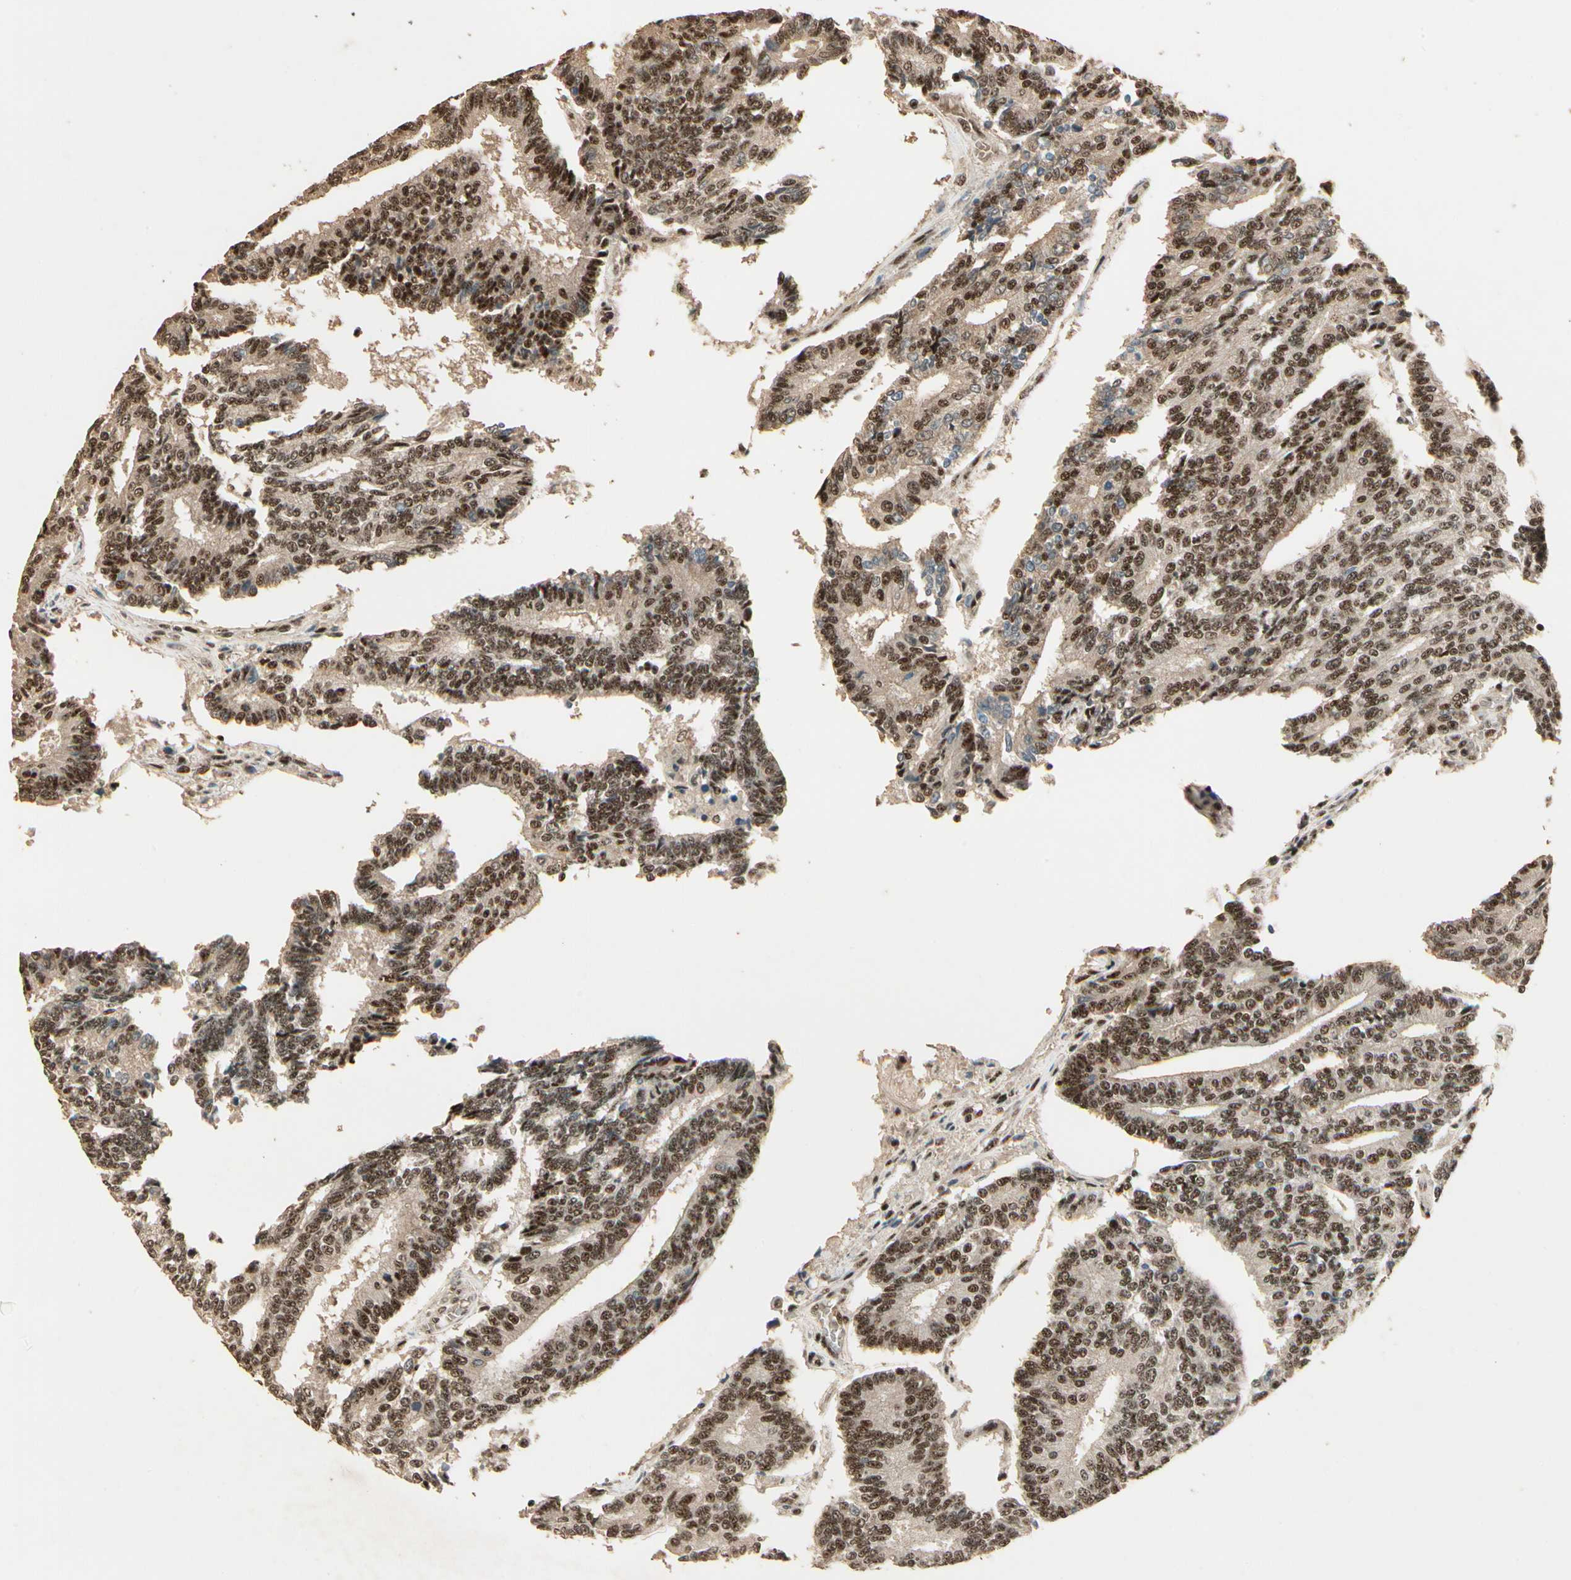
{"staining": {"intensity": "moderate", "quantity": ">75%", "location": "nuclear"}, "tissue": "prostate cancer", "cell_type": "Tumor cells", "image_type": "cancer", "snomed": [{"axis": "morphology", "description": "Adenocarcinoma, High grade"}, {"axis": "topography", "description": "Prostate"}], "caption": "The histopathology image demonstrates staining of prostate cancer (high-grade adenocarcinoma), revealing moderate nuclear protein staining (brown color) within tumor cells. (IHC, brightfield microscopy, high magnification).", "gene": "RBM25", "patient": {"sex": "male", "age": 55}}